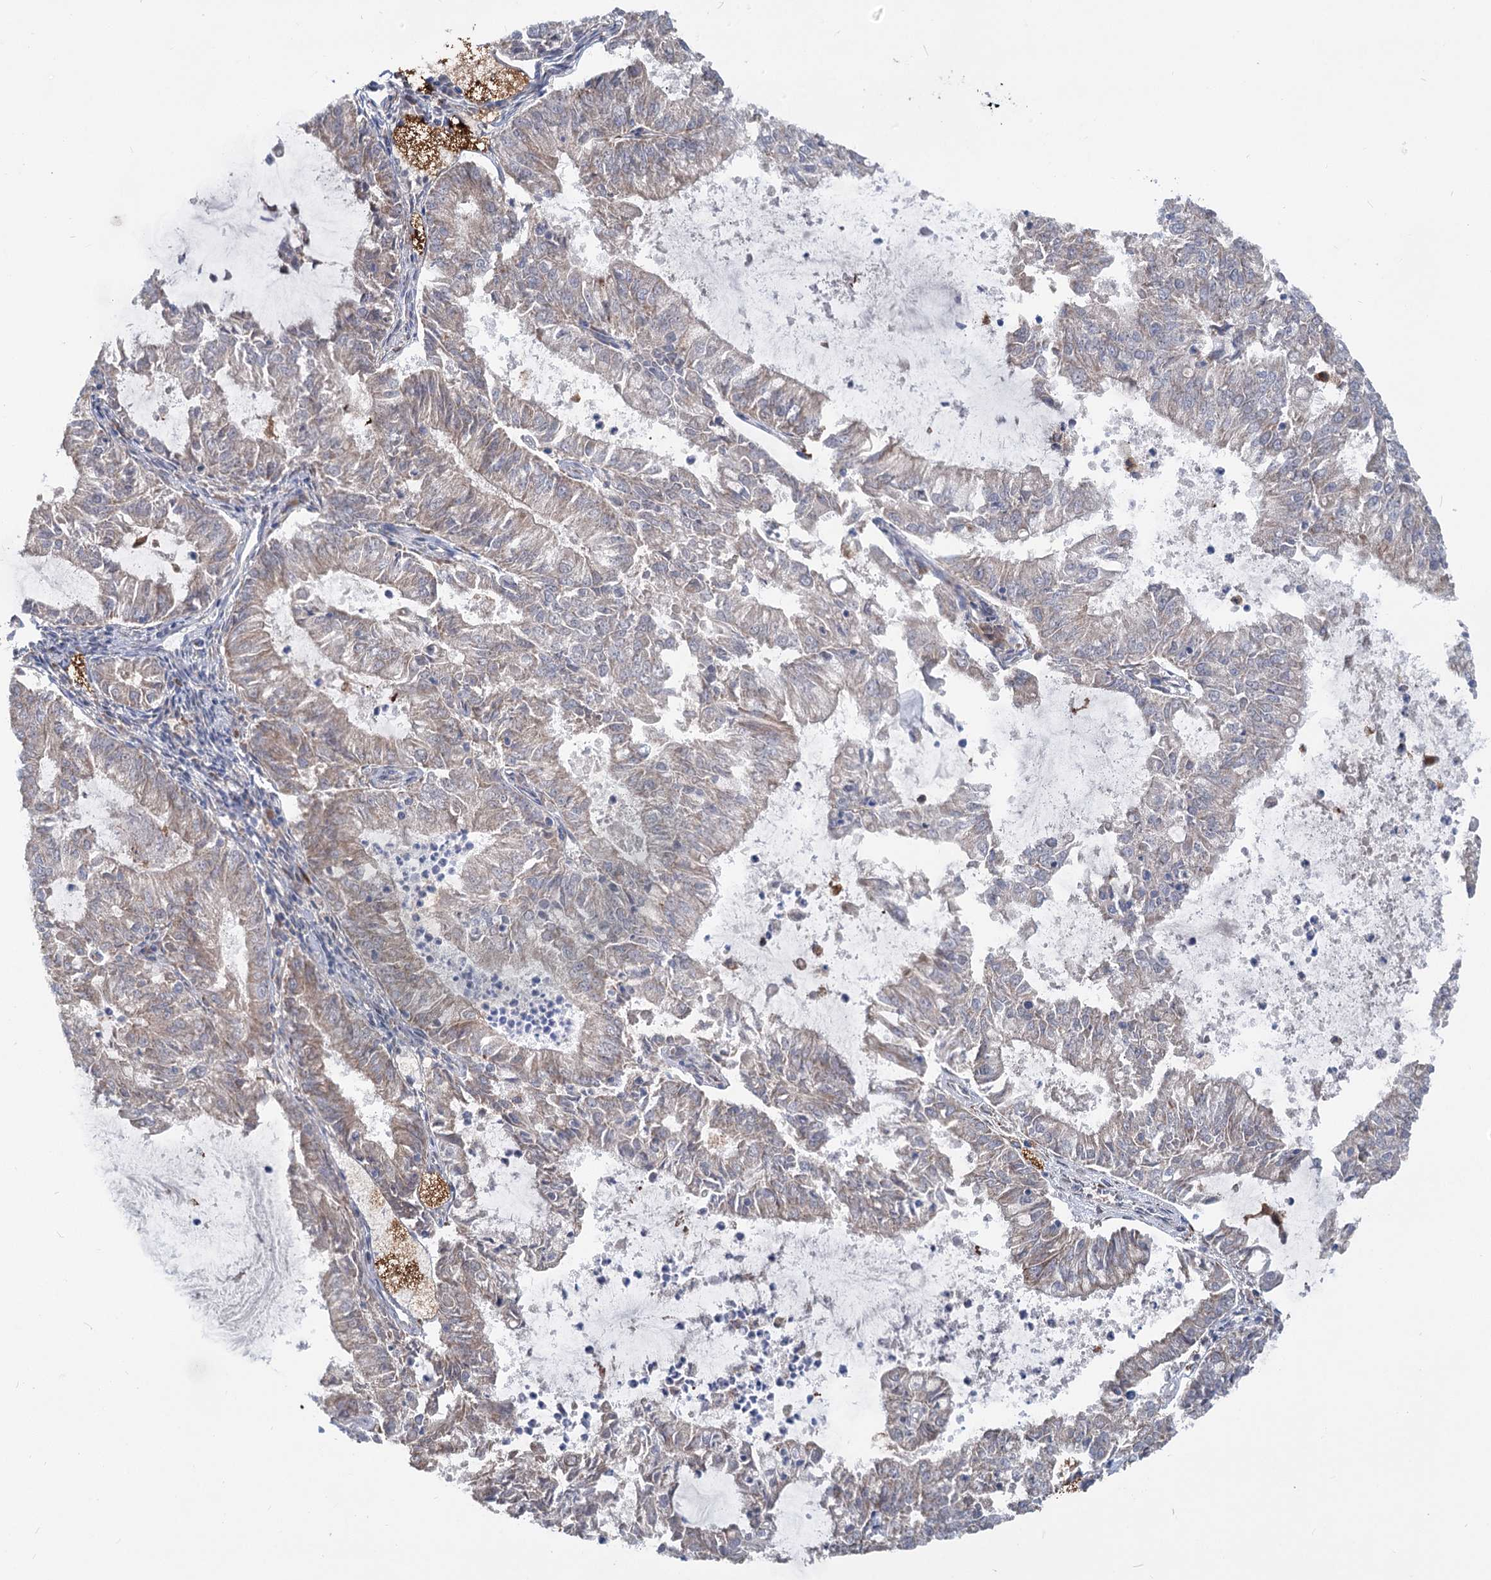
{"staining": {"intensity": "weak", "quantity": "<25%", "location": "cytoplasmic/membranous"}, "tissue": "endometrial cancer", "cell_type": "Tumor cells", "image_type": "cancer", "snomed": [{"axis": "morphology", "description": "Adenocarcinoma, NOS"}, {"axis": "topography", "description": "Endometrium"}], "caption": "Tumor cells show no significant protein positivity in endometrial cancer. (IHC, brightfield microscopy, high magnification).", "gene": "CIB4", "patient": {"sex": "female", "age": 57}}